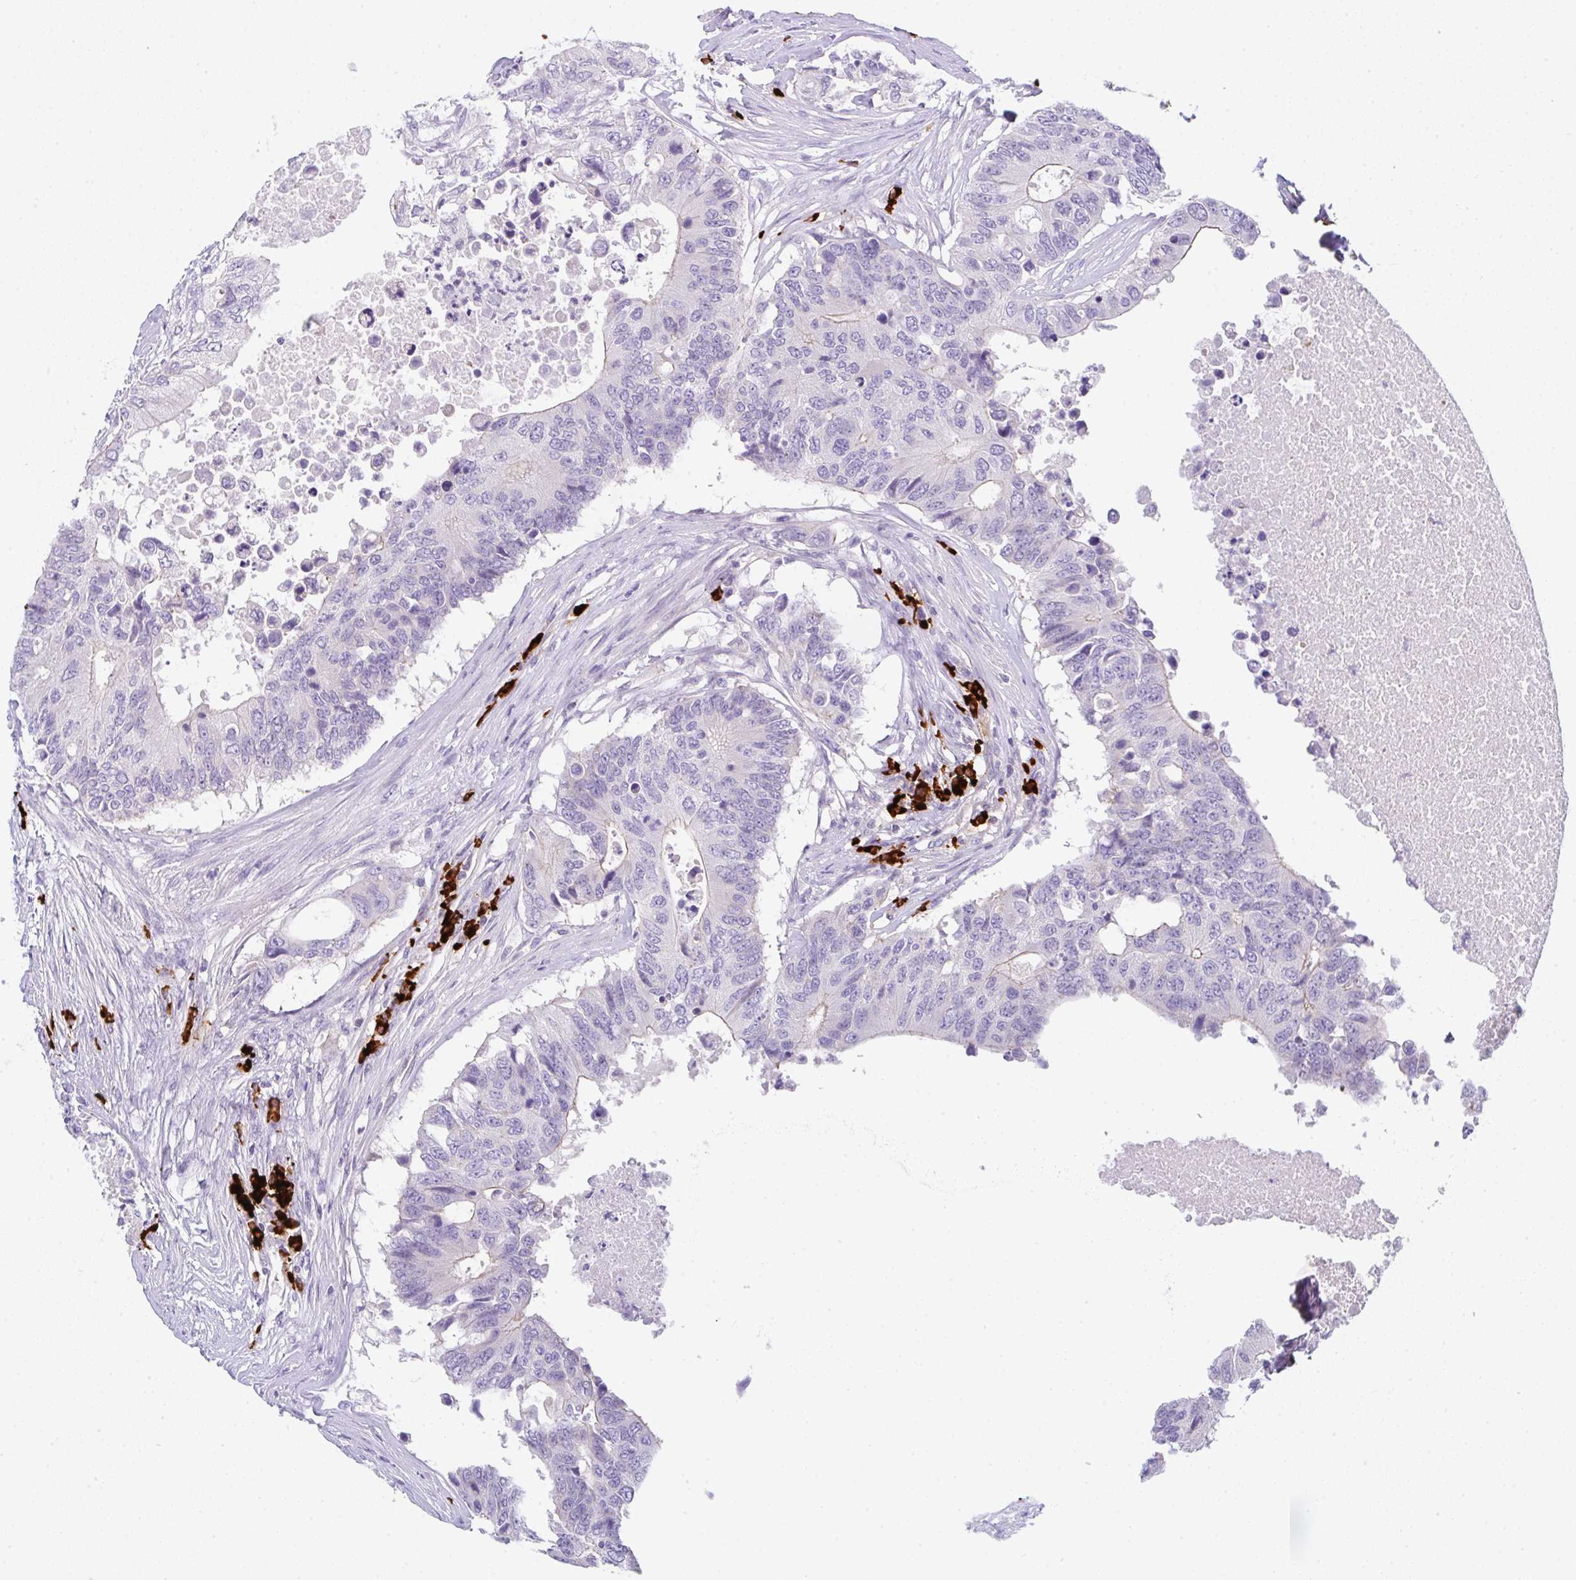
{"staining": {"intensity": "weak", "quantity": "<25%", "location": "cytoplasmic/membranous"}, "tissue": "colorectal cancer", "cell_type": "Tumor cells", "image_type": "cancer", "snomed": [{"axis": "morphology", "description": "Adenocarcinoma, NOS"}, {"axis": "topography", "description": "Colon"}], "caption": "Immunohistochemical staining of human colorectal cancer (adenocarcinoma) shows no significant expression in tumor cells.", "gene": "CACNA1S", "patient": {"sex": "male", "age": 71}}